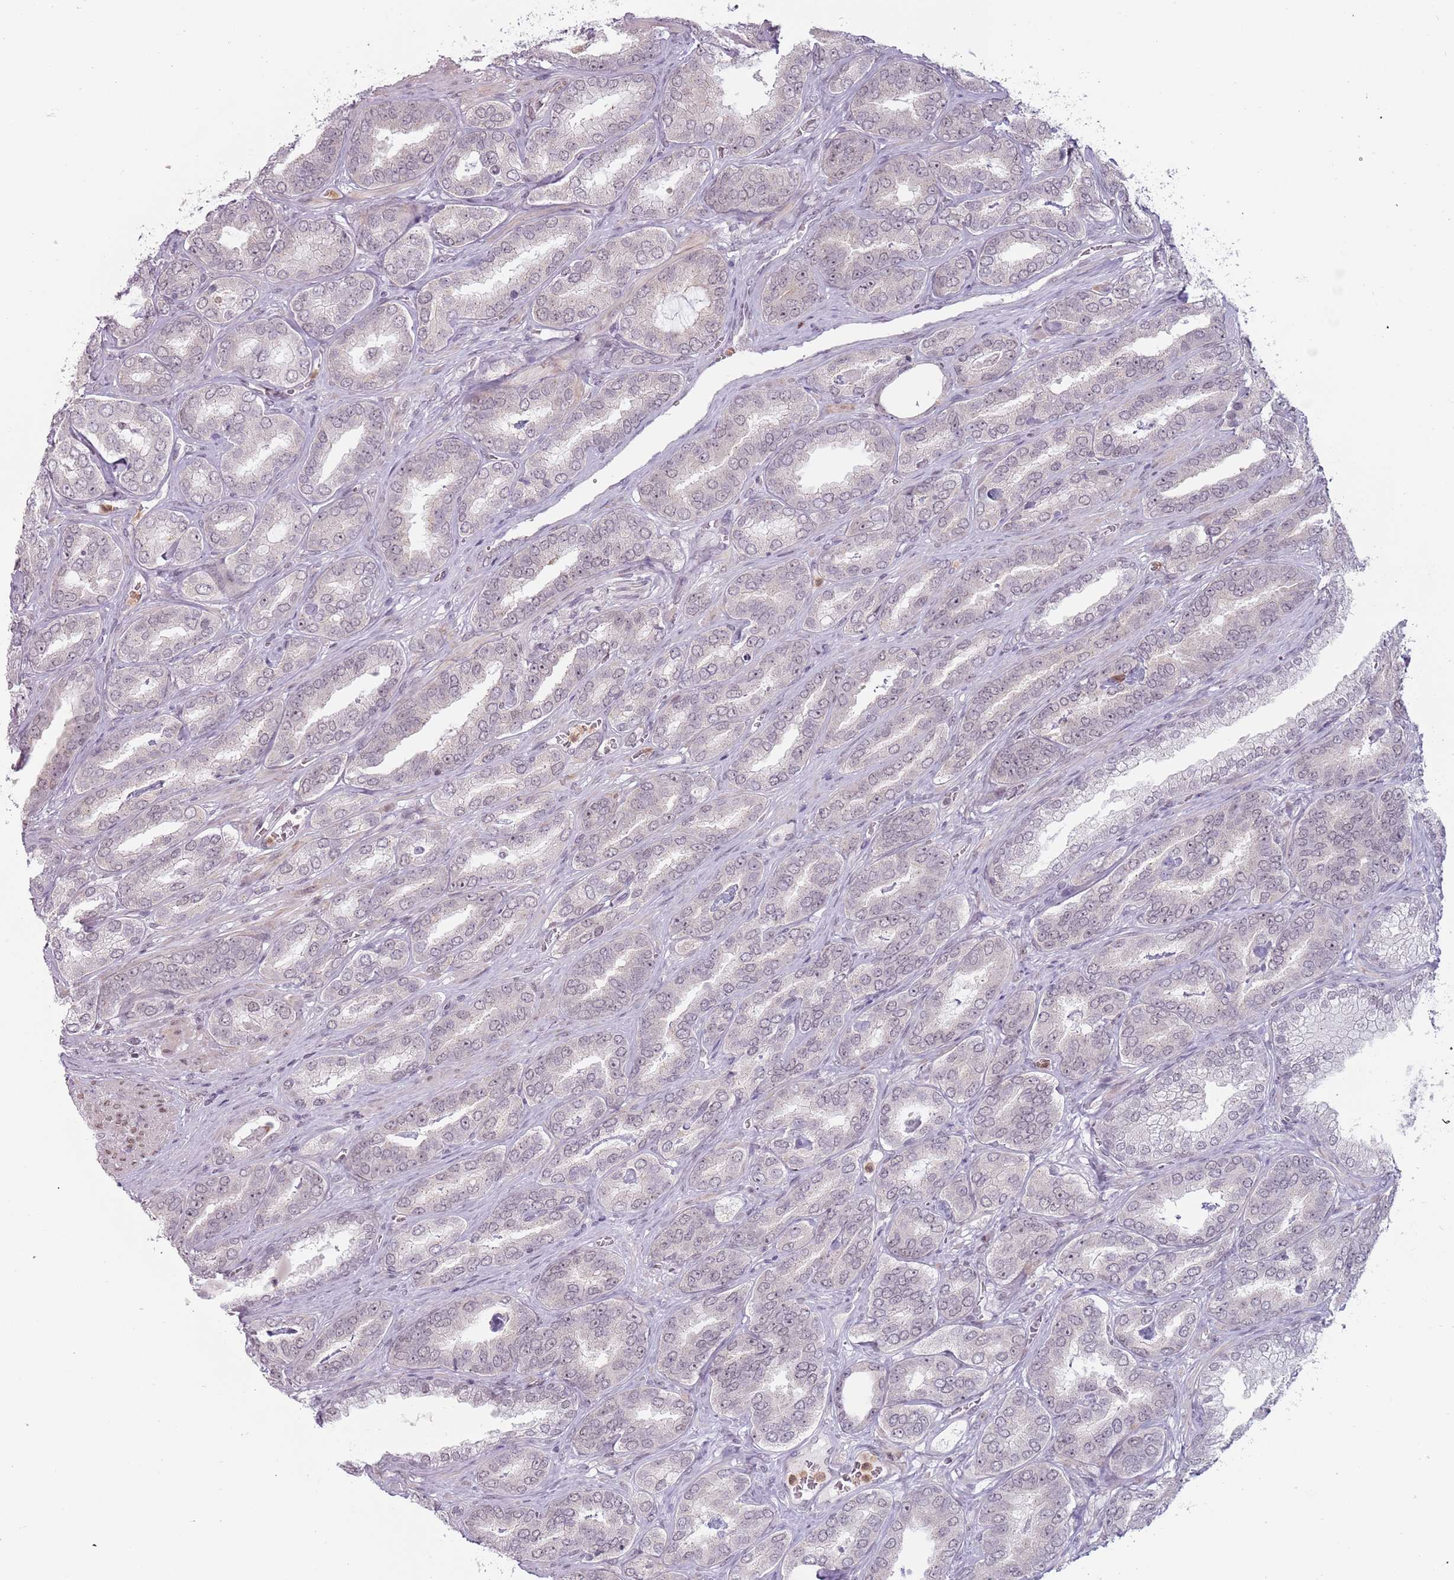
{"staining": {"intensity": "negative", "quantity": "none", "location": "none"}, "tissue": "prostate cancer", "cell_type": "Tumor cells", "image_type": "cancer", "snomed": [{"axis": "morphology", "description": "Adenocarcinoma, High grade"}, {"axis": "topography", "description": "Prostate"}], "caption": "A micrograph of prostate adenocarcinoma (high-grade) stained for a protein demonstrates no brown staining in tumor cells.", "gene": "REXO4", "patient": {"sex": "male", "age": 72}}